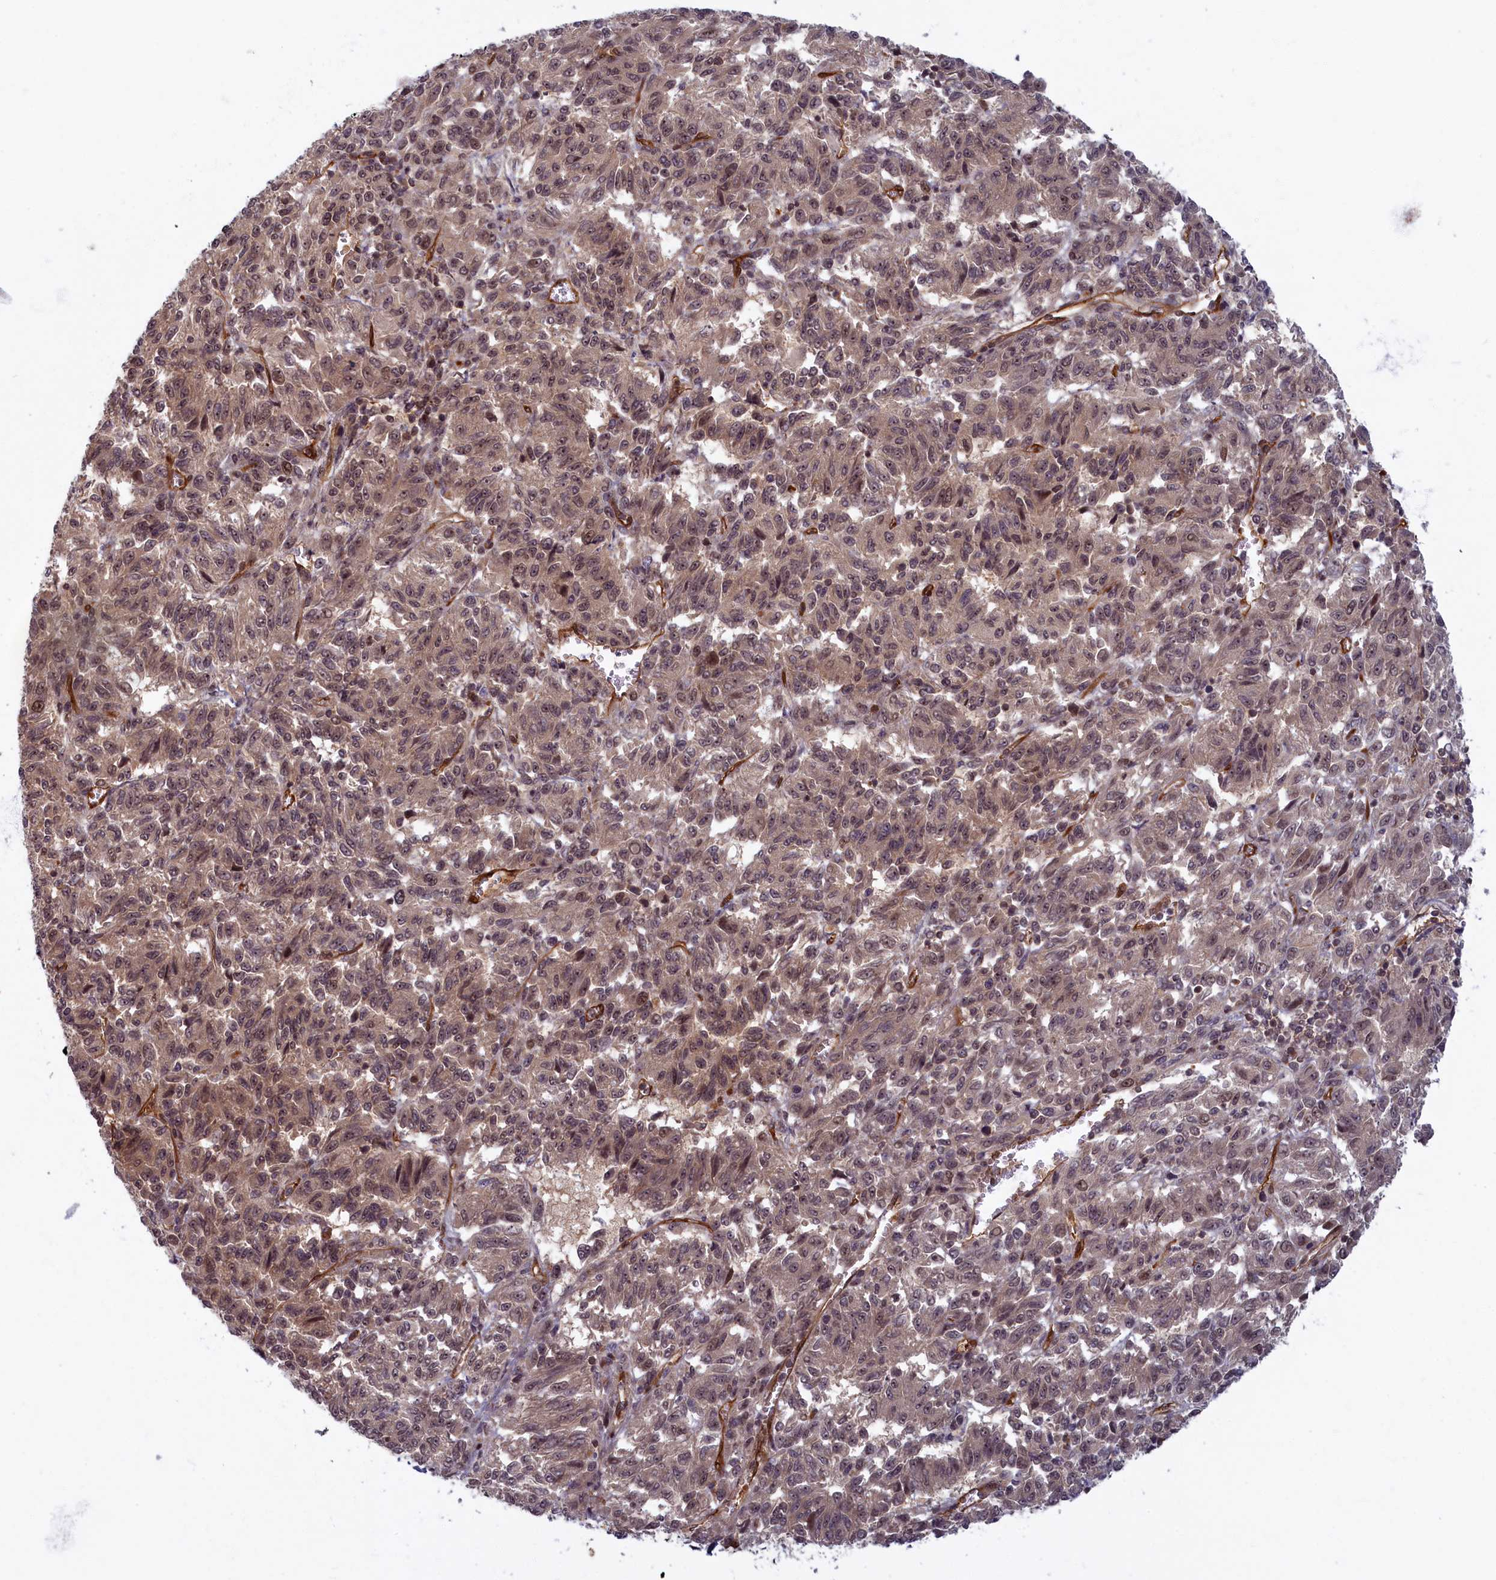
{"staining": {"intensity": "moderate", "quantity": ">75%", "location": "nuclear"}, "tissue": "melanoma", "cell_type": "Tumor cells", "image_type": "cancer", "snomed": [{"axis": "morphology", "description": "Malignant melanoma, Metastatic site"}, {"axis": "topography", "description": "Lung"}], "caption": "This is a micrograph of immunohistochemistry staining of melanoma, which shows moderate staining in the nuclear of tumor cells.", "gene": "SNRK", "patient": {"sex": "male", "age": 64}}